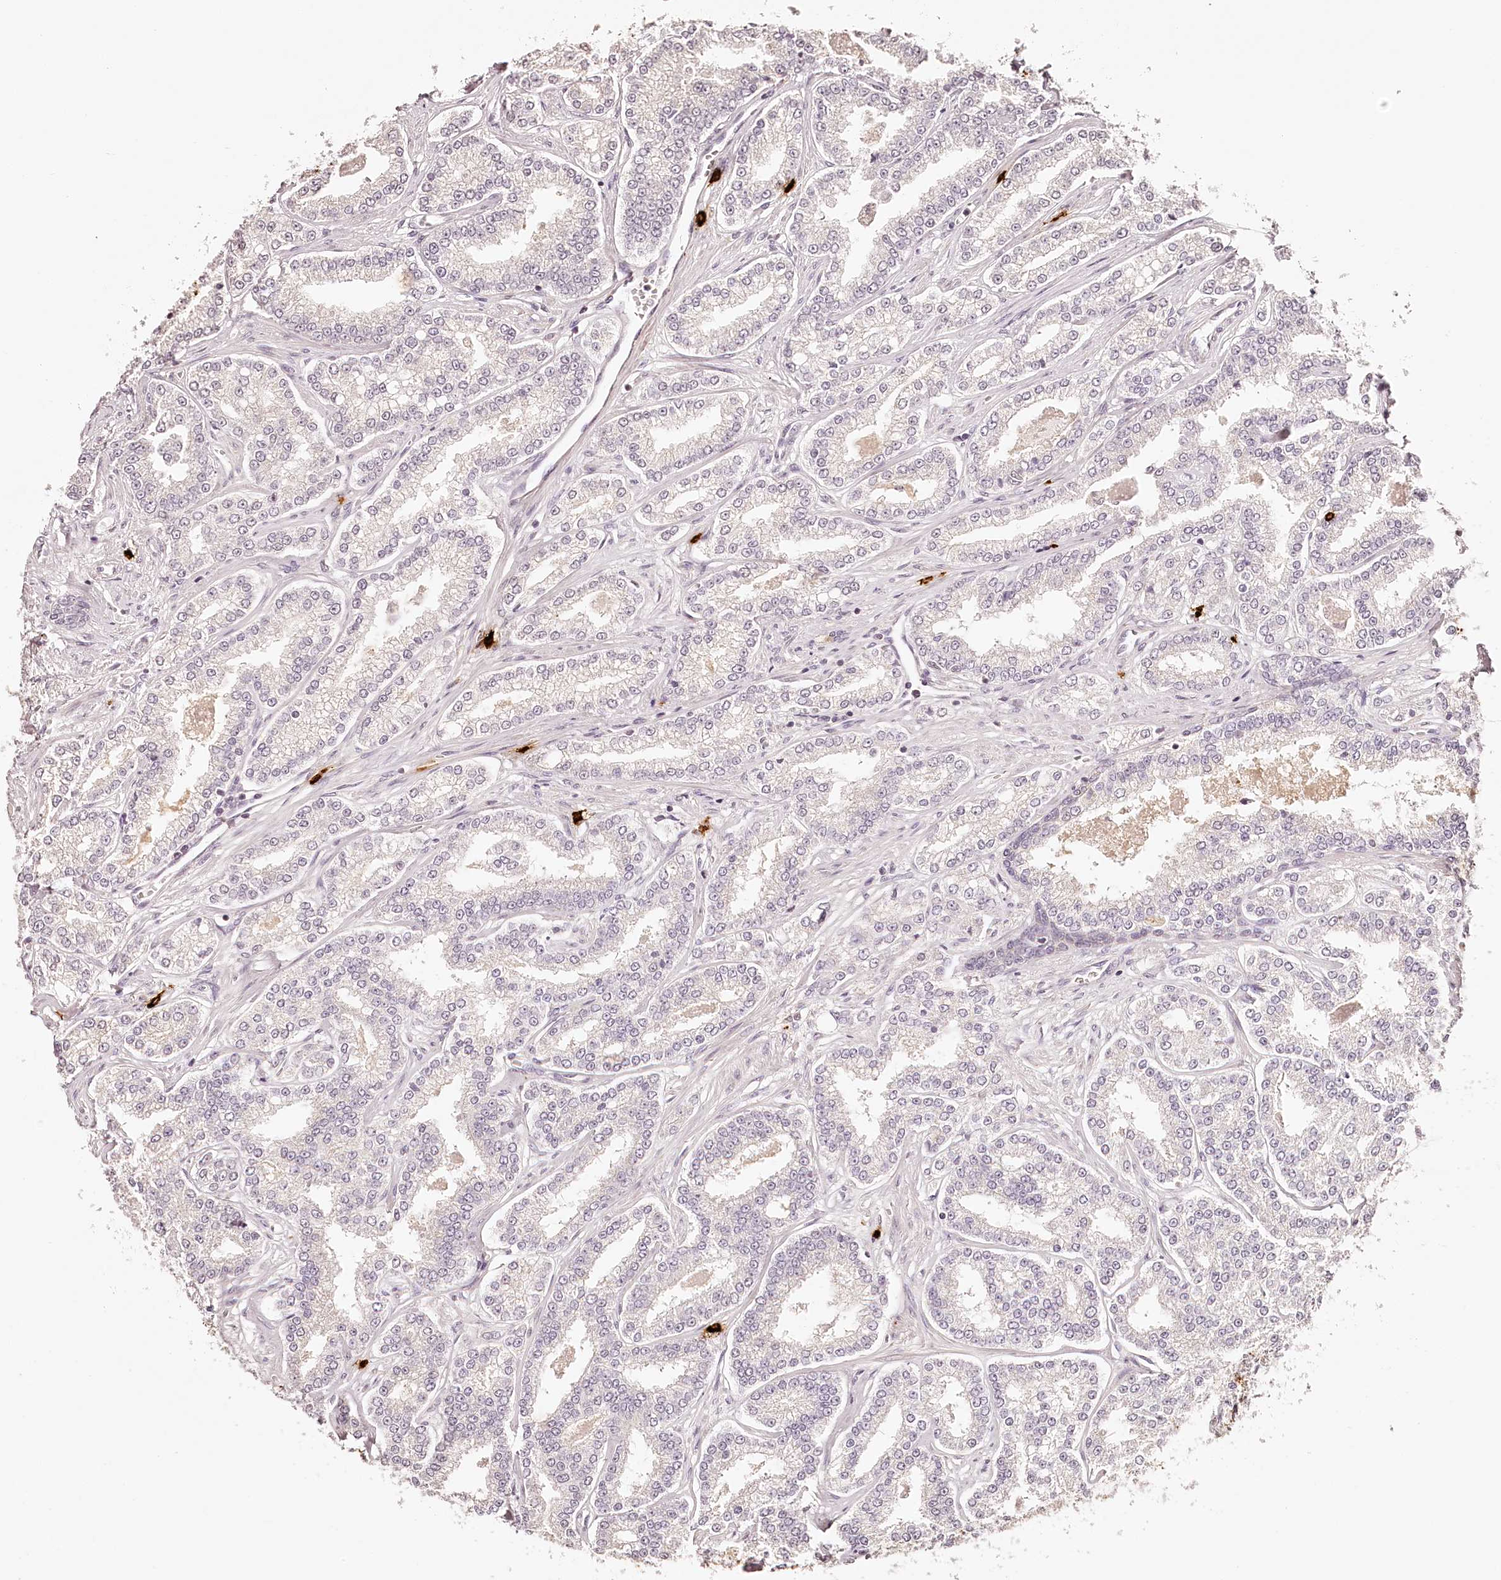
{"staining": {"intensity": "negative", "quantity": "none", "location": "none"}, "tissue": "prostate cancer", "cell_type": "Tumor cells", "image_type": "cancer", "snomed": [{"axis": "morphology", "description": "Normal tissue, NOS"}, {"axis": "morphology", "description": "Adenocarcinoma, High grade"}, {"axis": "topography", "description": "Prostate"}], "caption": "Immunohistochemistry (IHC) image of prostate cancer (adenocarcinoma (high-grade)) stained for a protein (brown), which displays no staining in tumor cells.", "gene": "SYNGR1", "patient": {"sex": "male", "age": 83}}